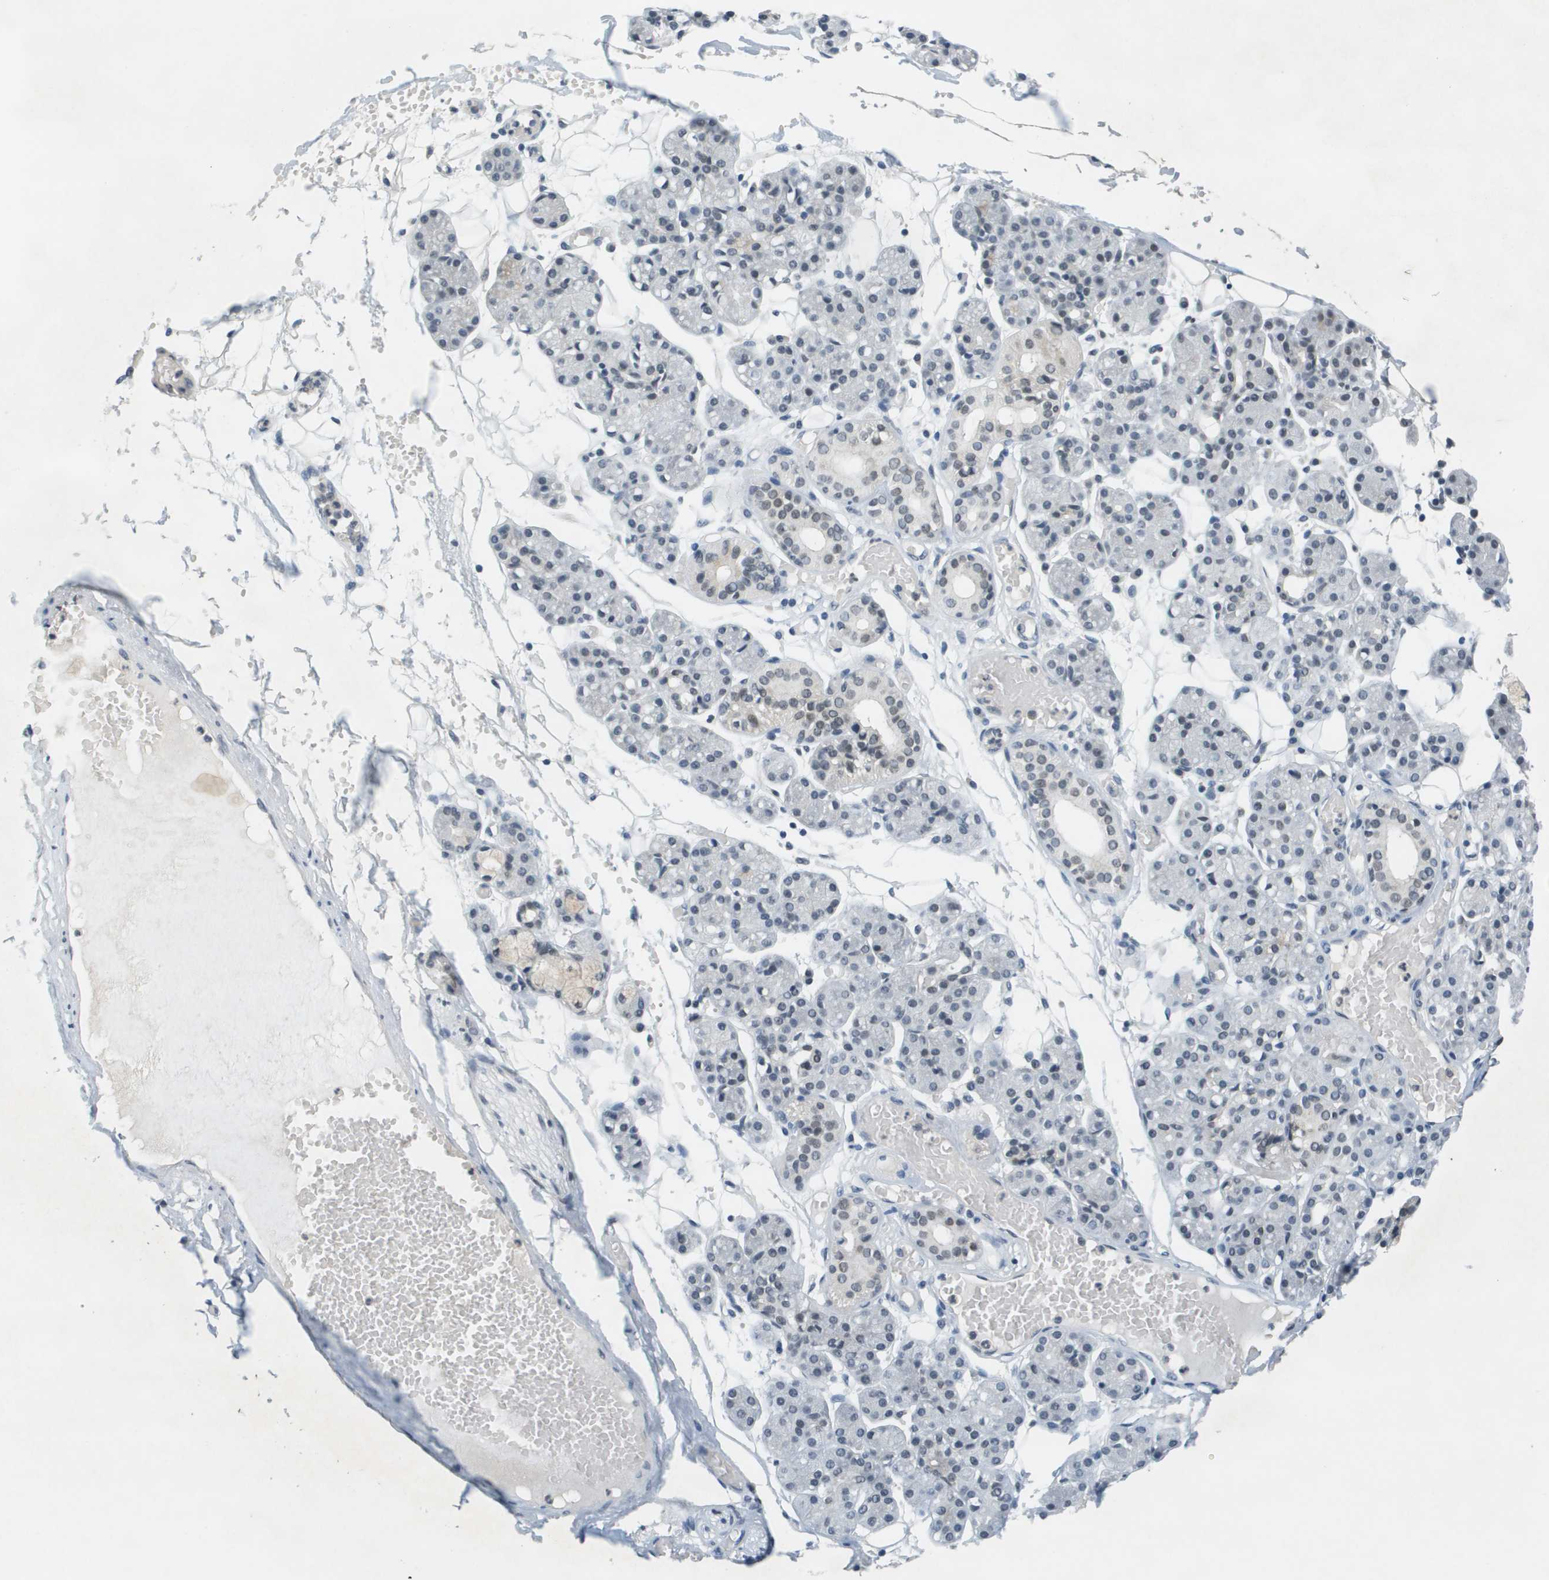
{"staining": {"intensity": "moderate", "quantity": "25%-75%", "location": "nuclear"}, "tissue": "salivary gland", "cell_type": "Glandular cells", "image_type": "normal", "snomed": [{"axis": "morphology", "description": "Normal tissue, NOS"}, {"axis": "topography", "description": "Salivary gland"}], "caption": "This micrograph displays immunohistochemistry staining of unremarkable human salivary gland, with medium moderate nuclear positivity in about 25%-75% of glandular cells.", "gene": "CBX5", "patient": {"sex": "male", "age": 63}}